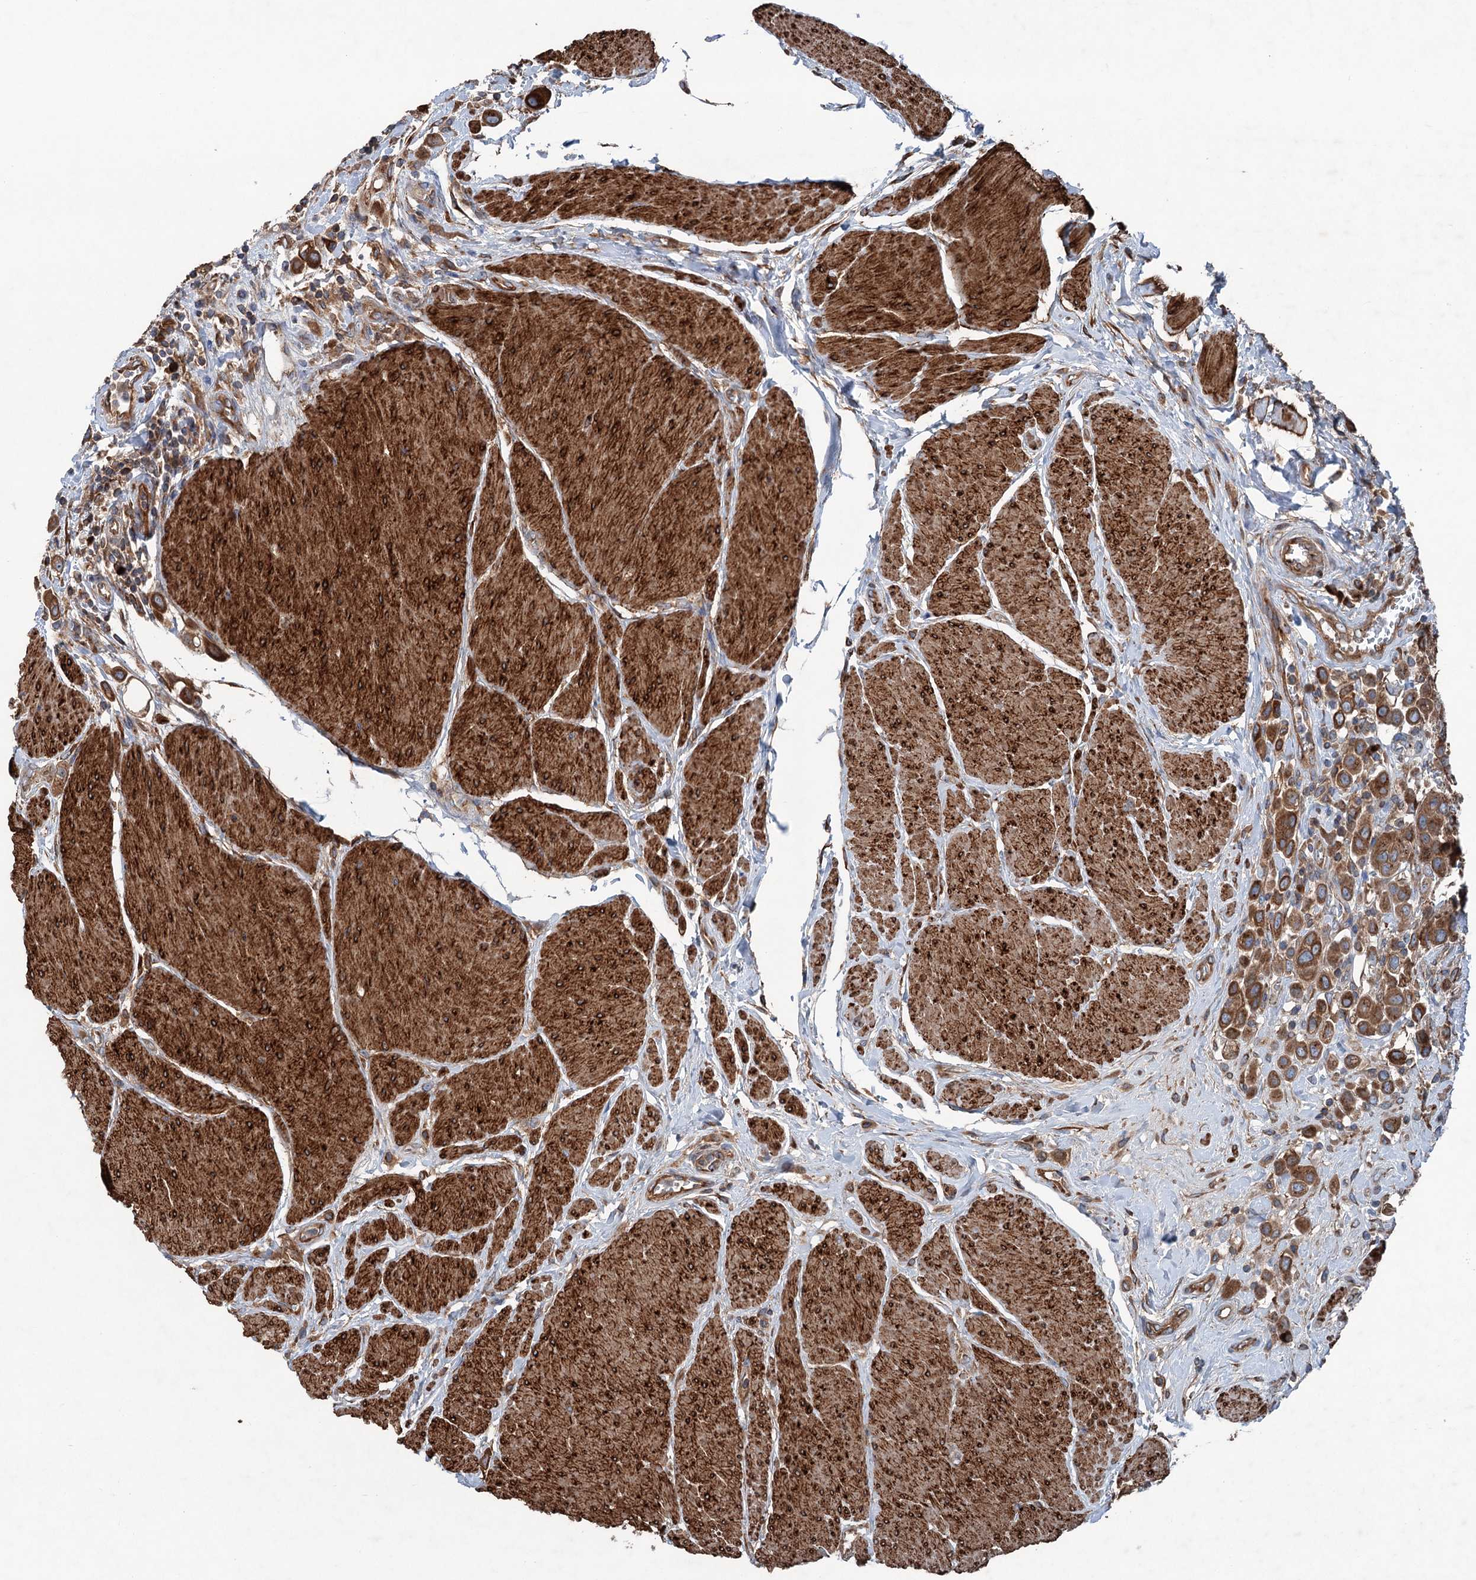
{"staining": {"intensity": "strong", "quantity": ">75%", "location": "cytoplasmic/membranous"}, "tissue": "urothelial cancer", "cell_type": "Tumor cells", "image_type": "cancer", "snomed": [{"axis": "morphology", "description": "Urothelial carcinoma, High grade"}, {"axis": "topography", "description": "Urinary bladder"}], "caption": "Immunohistochemical staining of human high-grade urothelial carcinoma displays high levels of strong cytoplasmic/membranous protein staining in about >75% of tumor cells.", "gene": "CALCOCO1", "patient": {"sex": "male", "age": 50}}